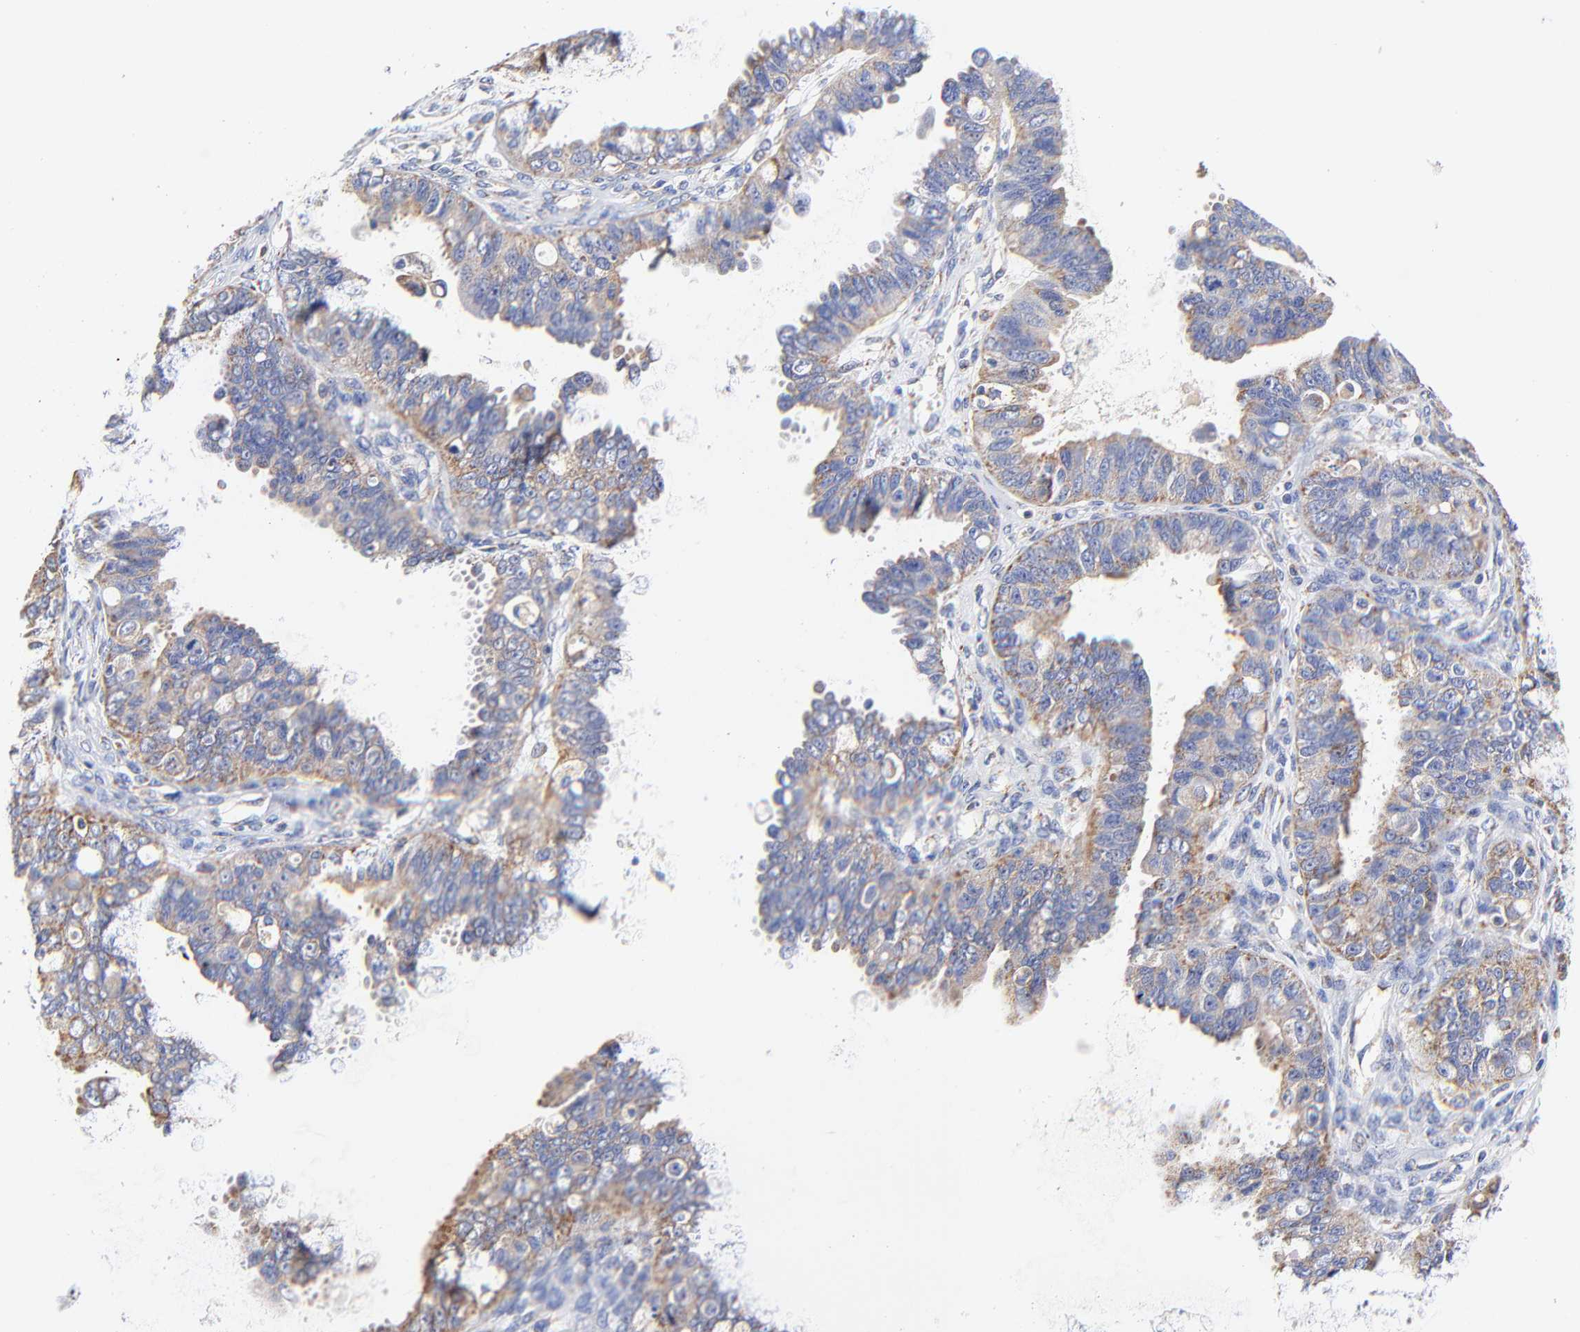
{"staining": {"intensity": "moderate", "quantity": "25%-75%", "location": "cytoplasmic/membranous"}, "tissue": "ovarian cancer", "cell_type": "Tumor cells", "image_type": "cancer", "snomed": [{"axis": "morphology", "description": "Carcinoma, endometroid"}, {"axis": "topography", "description": "Ovary"}], "caption": "Ovarian cancer (endometroid carcinoma) tissue shows moderate cytoplasmic/membranous expression in about 25%-75% of tumor cells", "gene": "ATP5F1D", "patient": {"sex": "female", "age": 85}}